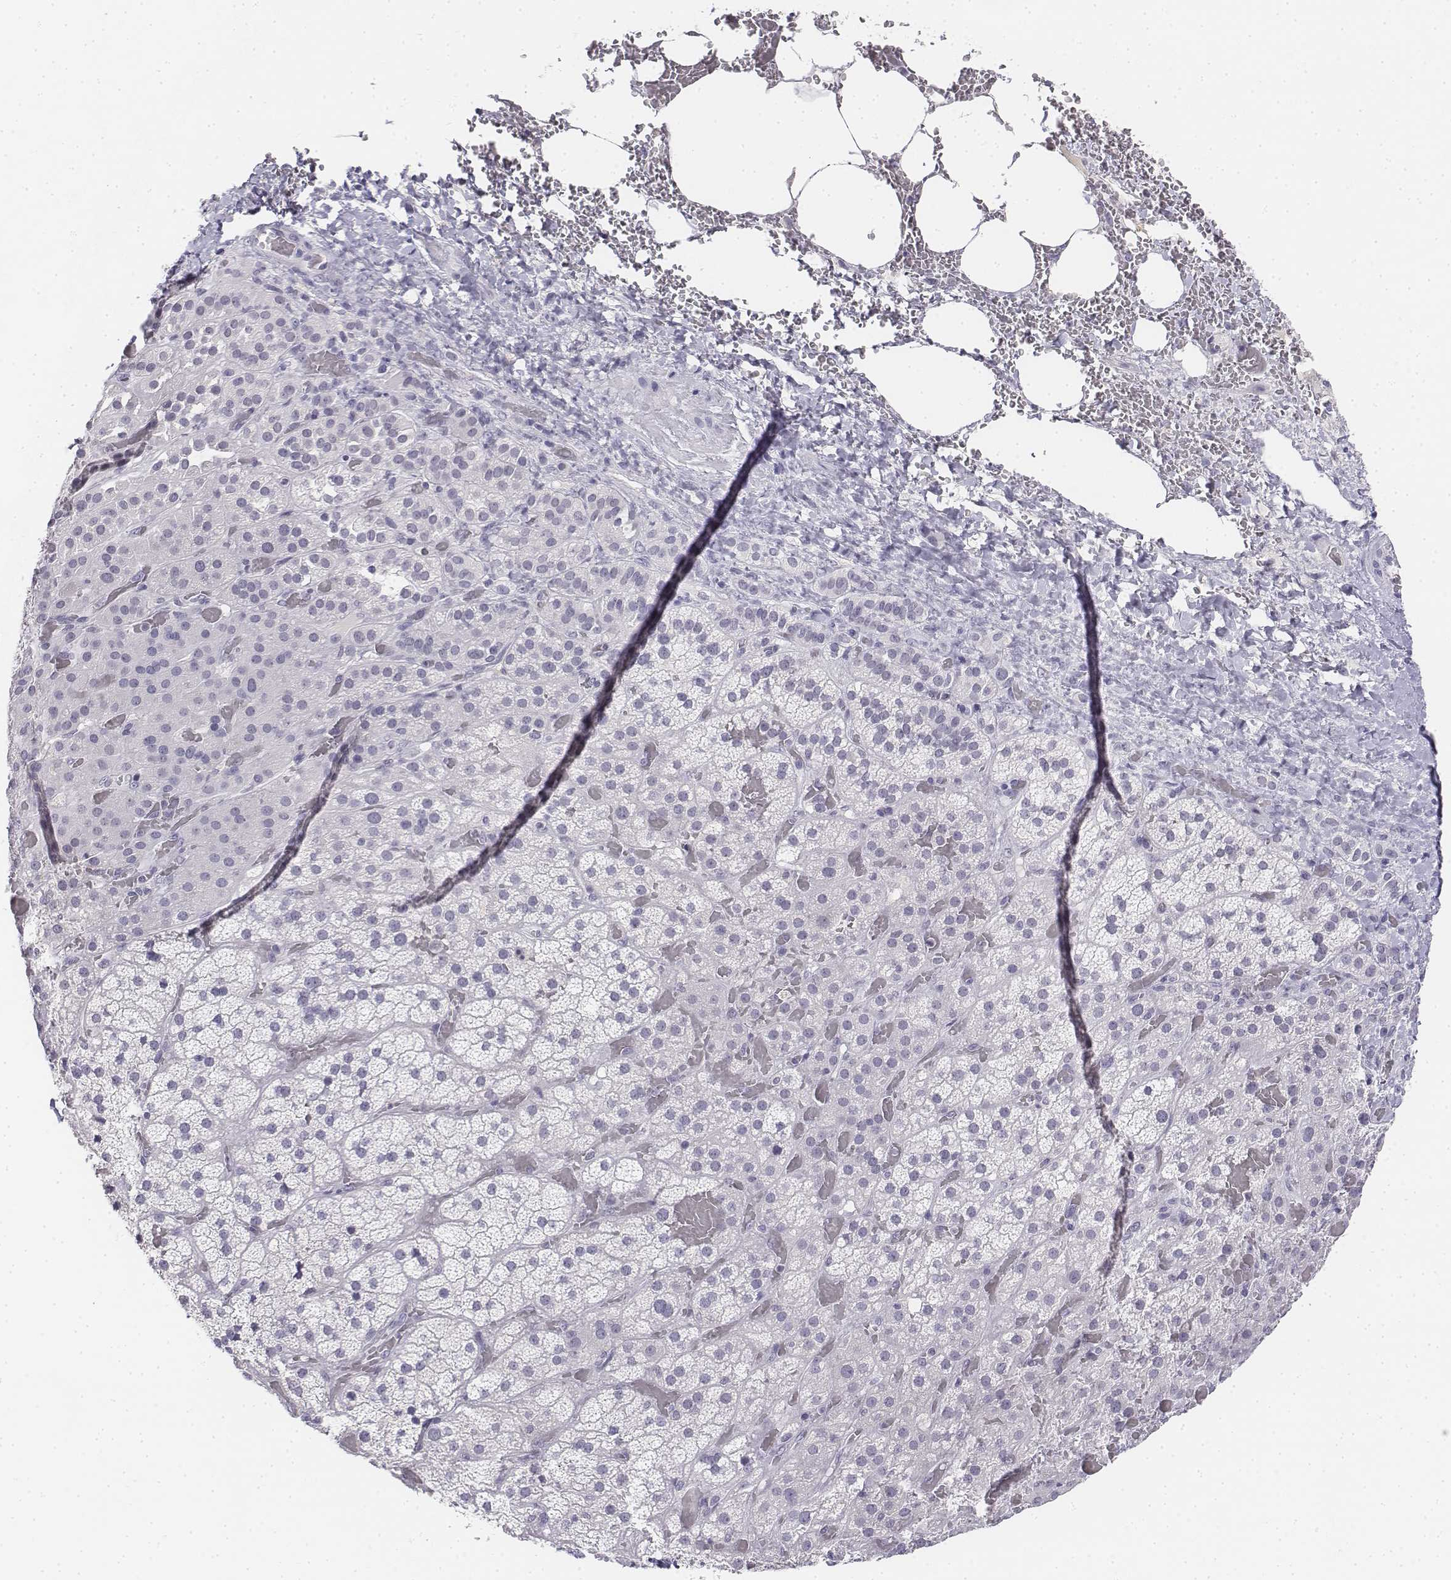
{"staining": {"intensity": "negative", "quantity": "none", "location": "none"}, "tissue": "adrenal gland", "cell_type": "Glandular cells", "image_type": "normal", "snomed": [{"axis": "morphology", "description": "Normal tissue, NOS"}, {"axis": "topography", "description": "Adrenal gland"}], "caption": "IHC of benign adrenal gland reveals no staining in glandular cells.", "gene": "UCN2", "patient": {"sex": "male", "age": 57}}